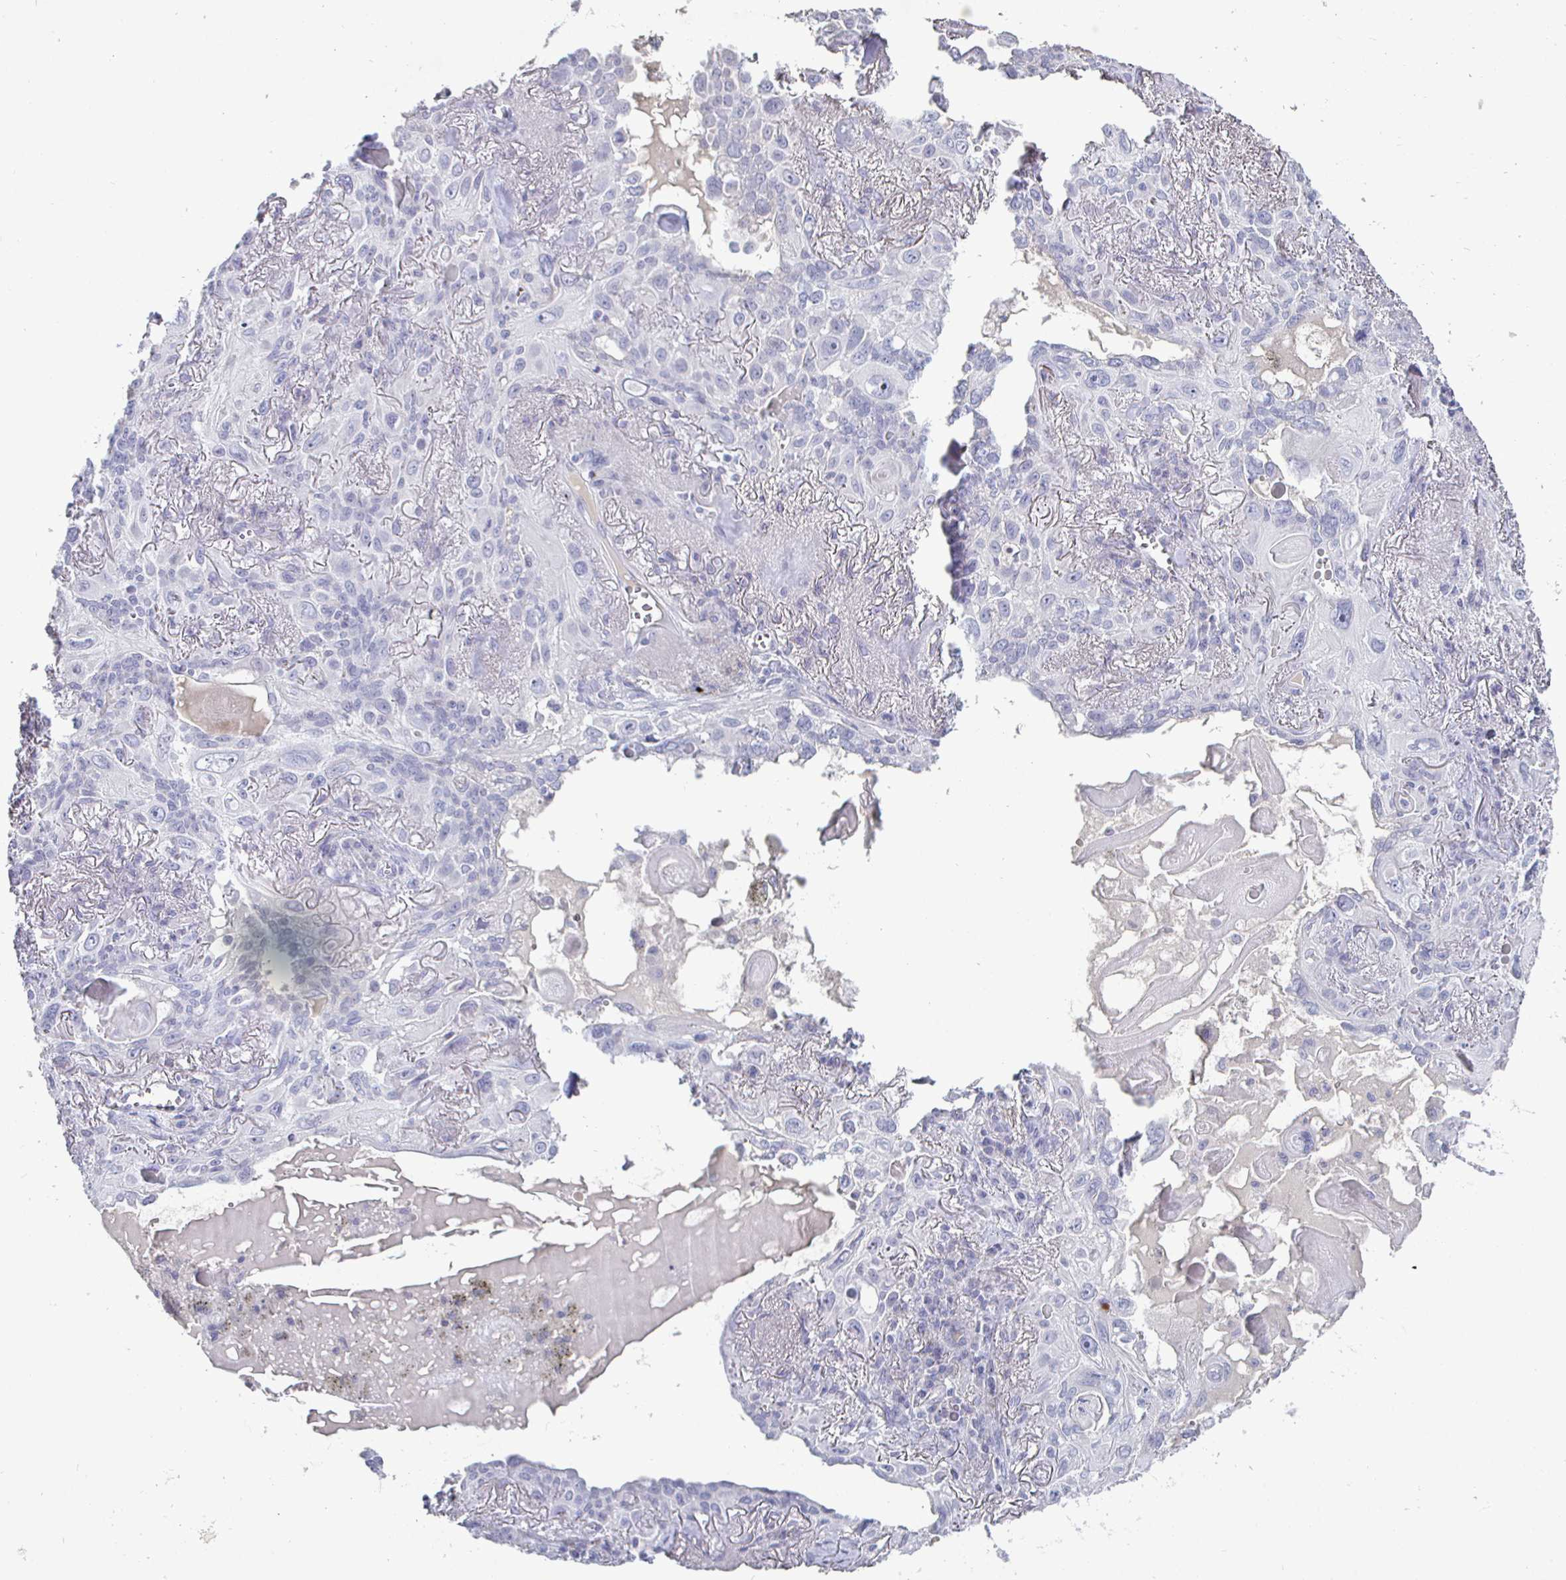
{"staining": {"intensity": "negative", "quantity": "none", "location": "none"}, "tissue": "lung cancer", "cell_type": "Tumor cells", "image_type": "cancer", "snomed": [{"axis": "morphology", "description": "Squamous cell carcinoma, NOS"}, {"axis": "topography", "description": "Lung"}], "caption": "A high-resolution photomicrograph shows immunohistochemistry staining of lung cancer (squamous cell carcinoma), which reveals no significant positivity in tumor cells.", "gene": "ENPP1", "patient": {"sex": "male", "age": 79}}